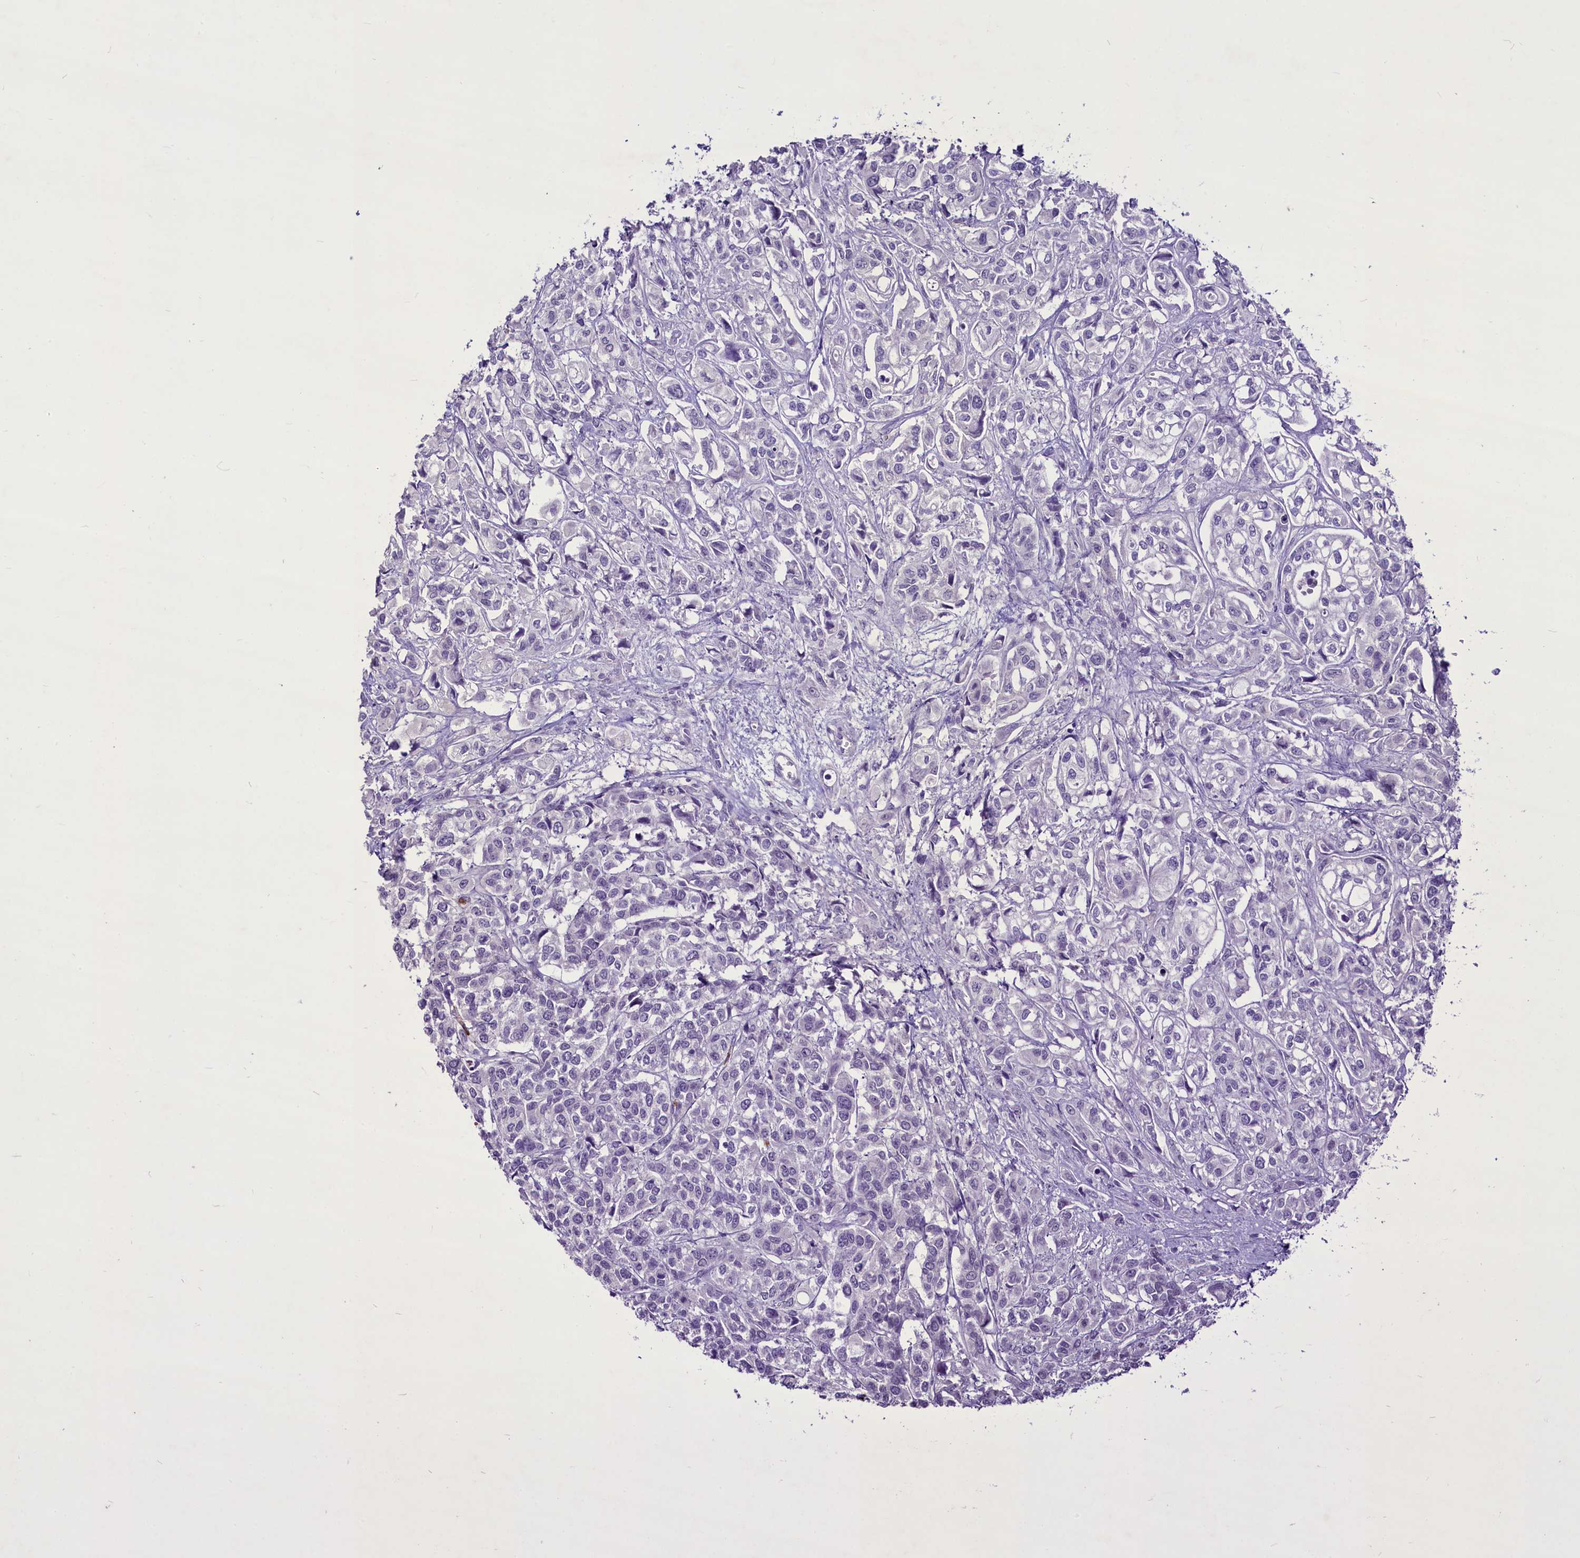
{"staining": {"intensity": "negative", "quantity": "none", "location": "none"}, "tissue": "urothelial cancer", "cell_type": "Tumor cells", "image_type": "cancer", "snomed": [{"axis": "morphology", "description": "Urothelial carcinoma, High grade"}, {"axis": "topography", "description": "Urinary bladder"}], "caption": "A histopathology image of urothelial cancer stained for a protein shows no brown staining in tumor cells.", "gene": "FAM209B", "patient": {"sex": "male", "age": 67}}